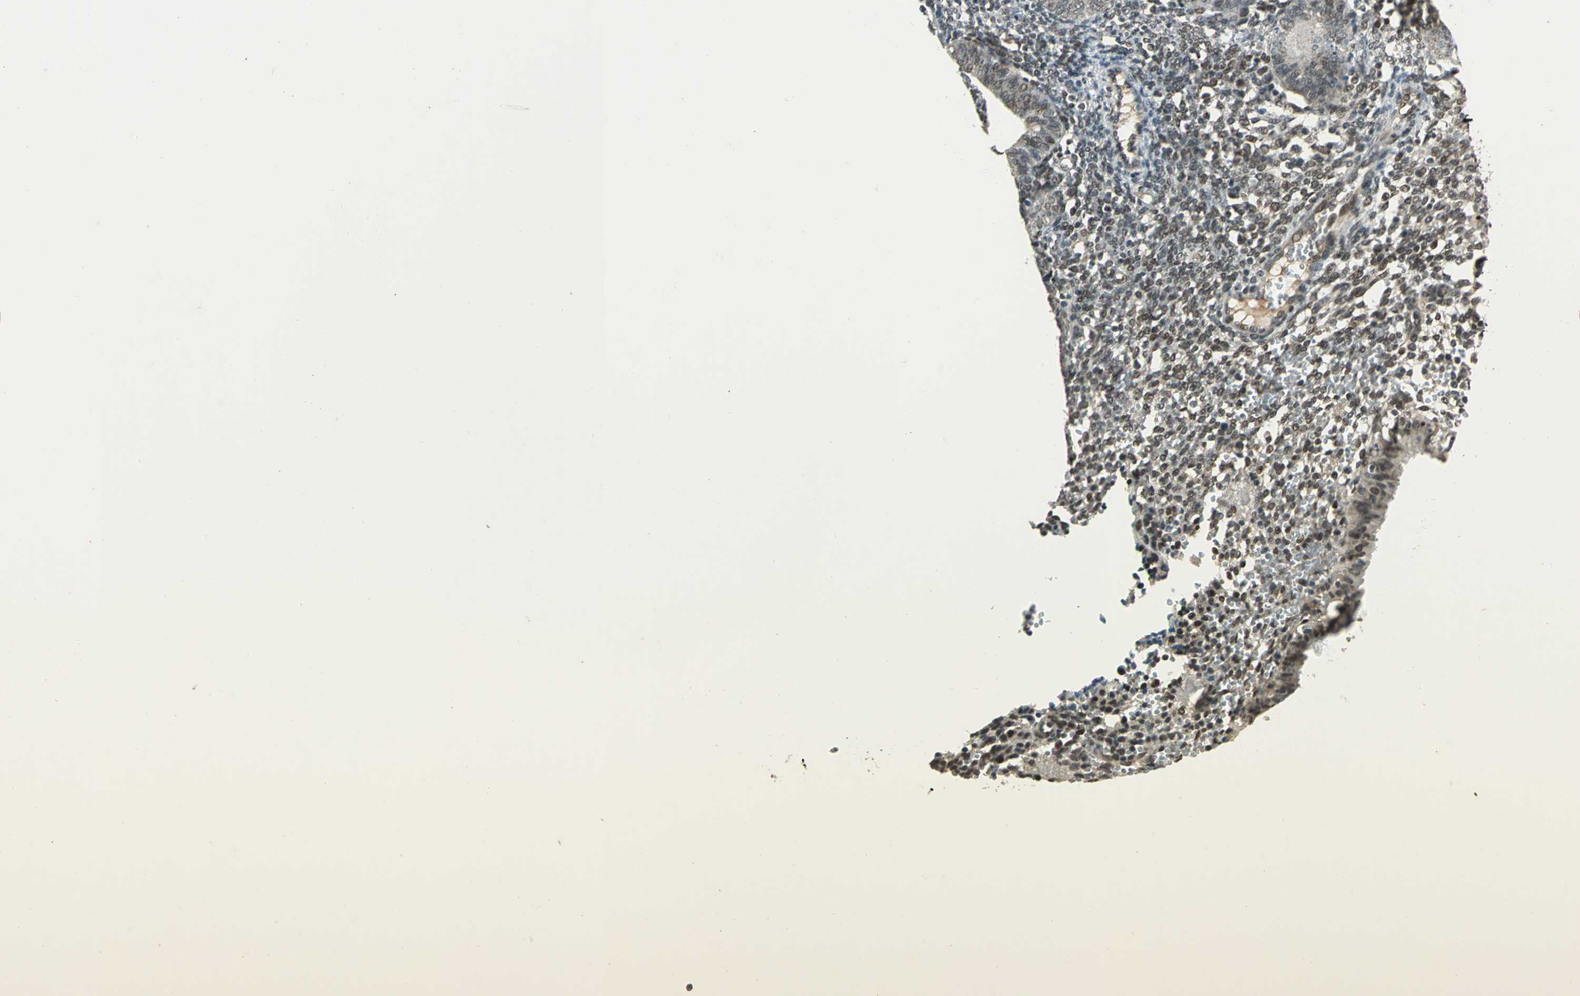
{"staining": {"intensity": "weak", "quantity": "25%-75%", "location": "nuclear"}, "tissue": "endometrium", "cell_type": "Cells in endometrial stroma", "image_type": "normal", "snomed": [{"axis": "morphology", "description": "Normal tissue, NOS"}, {"axis": "topography", "description": "Endometrium"}], "caption": "An immunohistochemistry micrograph of unremarkable tissue is shown. Protein staining in brown highlights weak nuclear positivity in endometrium within cells in endometrial stroma.", "gene": "RAD17", "patient": {"sex": "female", "age": 61}}